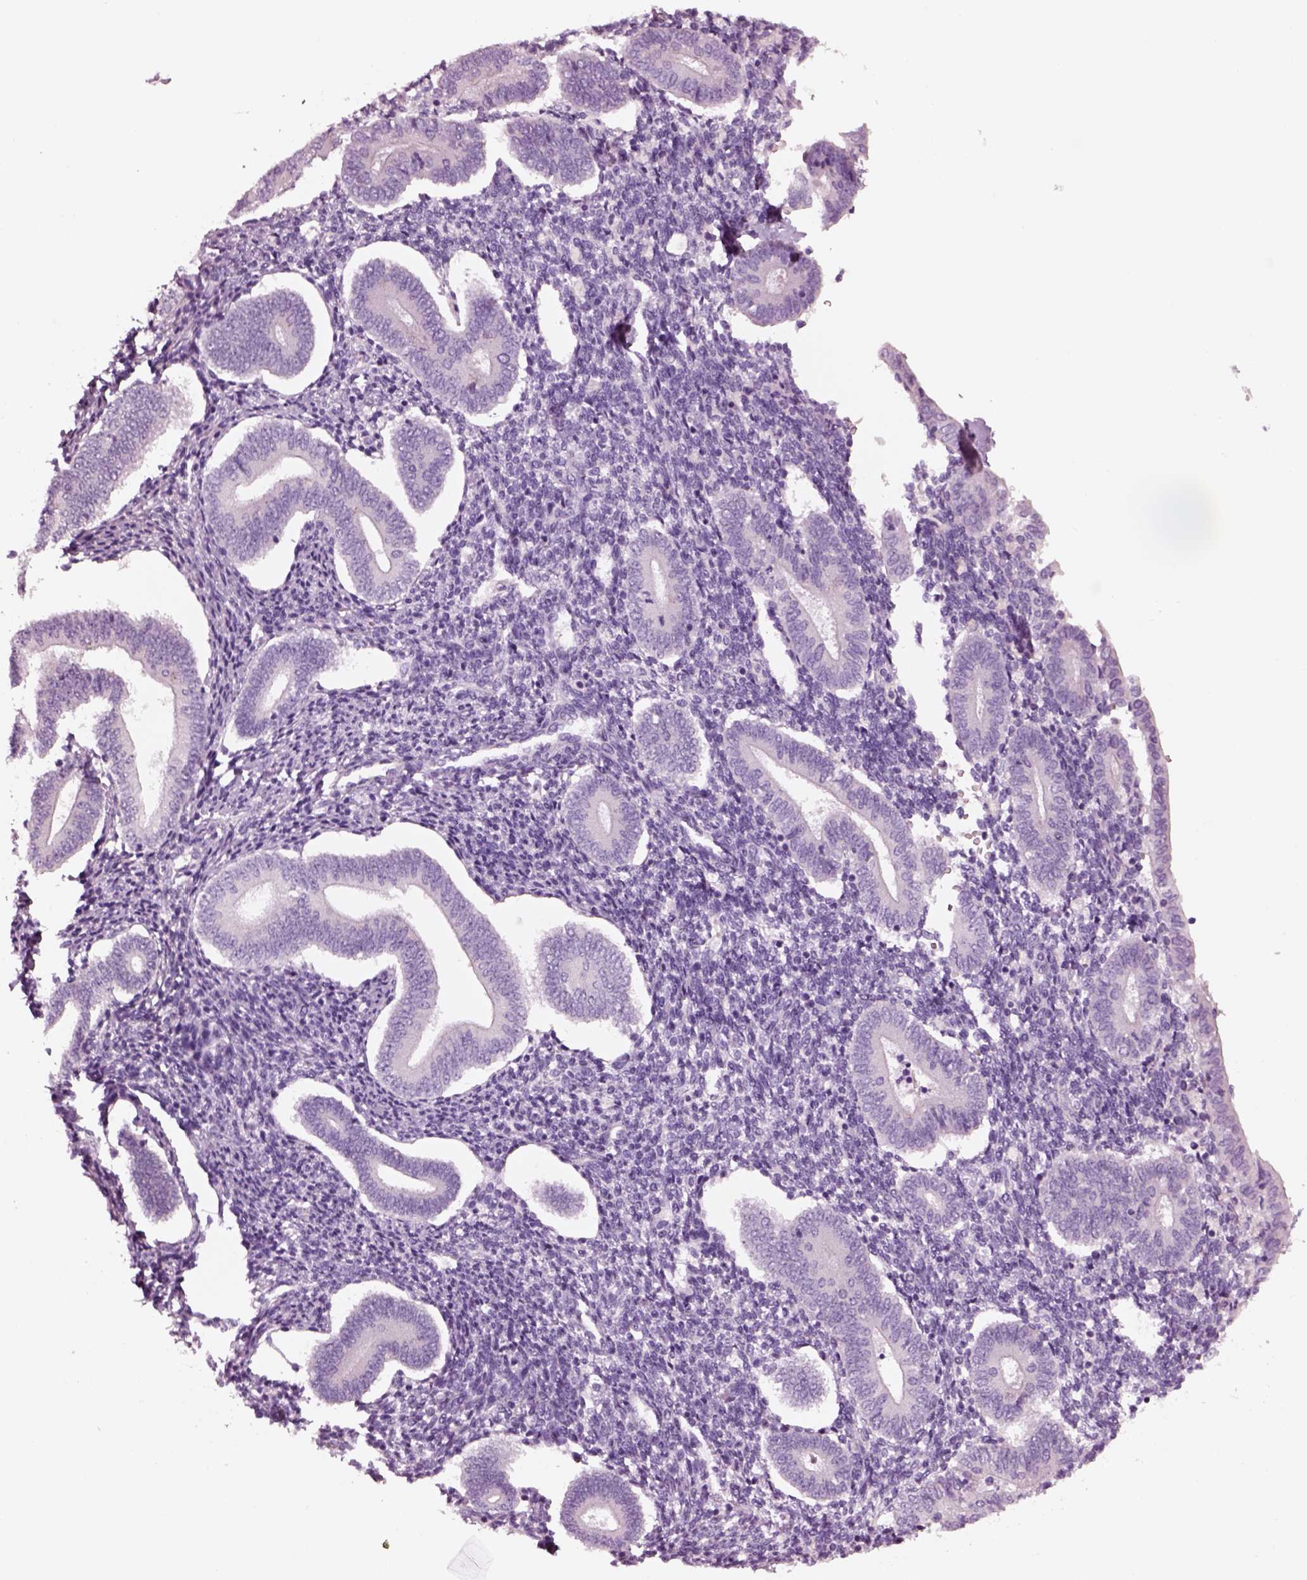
{"staining": {"intensity": "negative", "quantity": "none", "location": "none"}, "tissue": "endometrium", "cell_type": "Cells in endometrial stroma", "image_type": "normal", "snomed": [{"axis": "morphology", "description": "Normal tissue, NOS"}, {"axis": "topography", "description": "Endometrium"}], "caption": "This histopathology image is of unremarkable endometrium stained with IHC to label a protein in brown with the nuclei are counter-stained blue. There is no positivity in cells in endometrial stroma.", "gene": "NMRK2", "patient": {"sex": "female", "age": 40}}